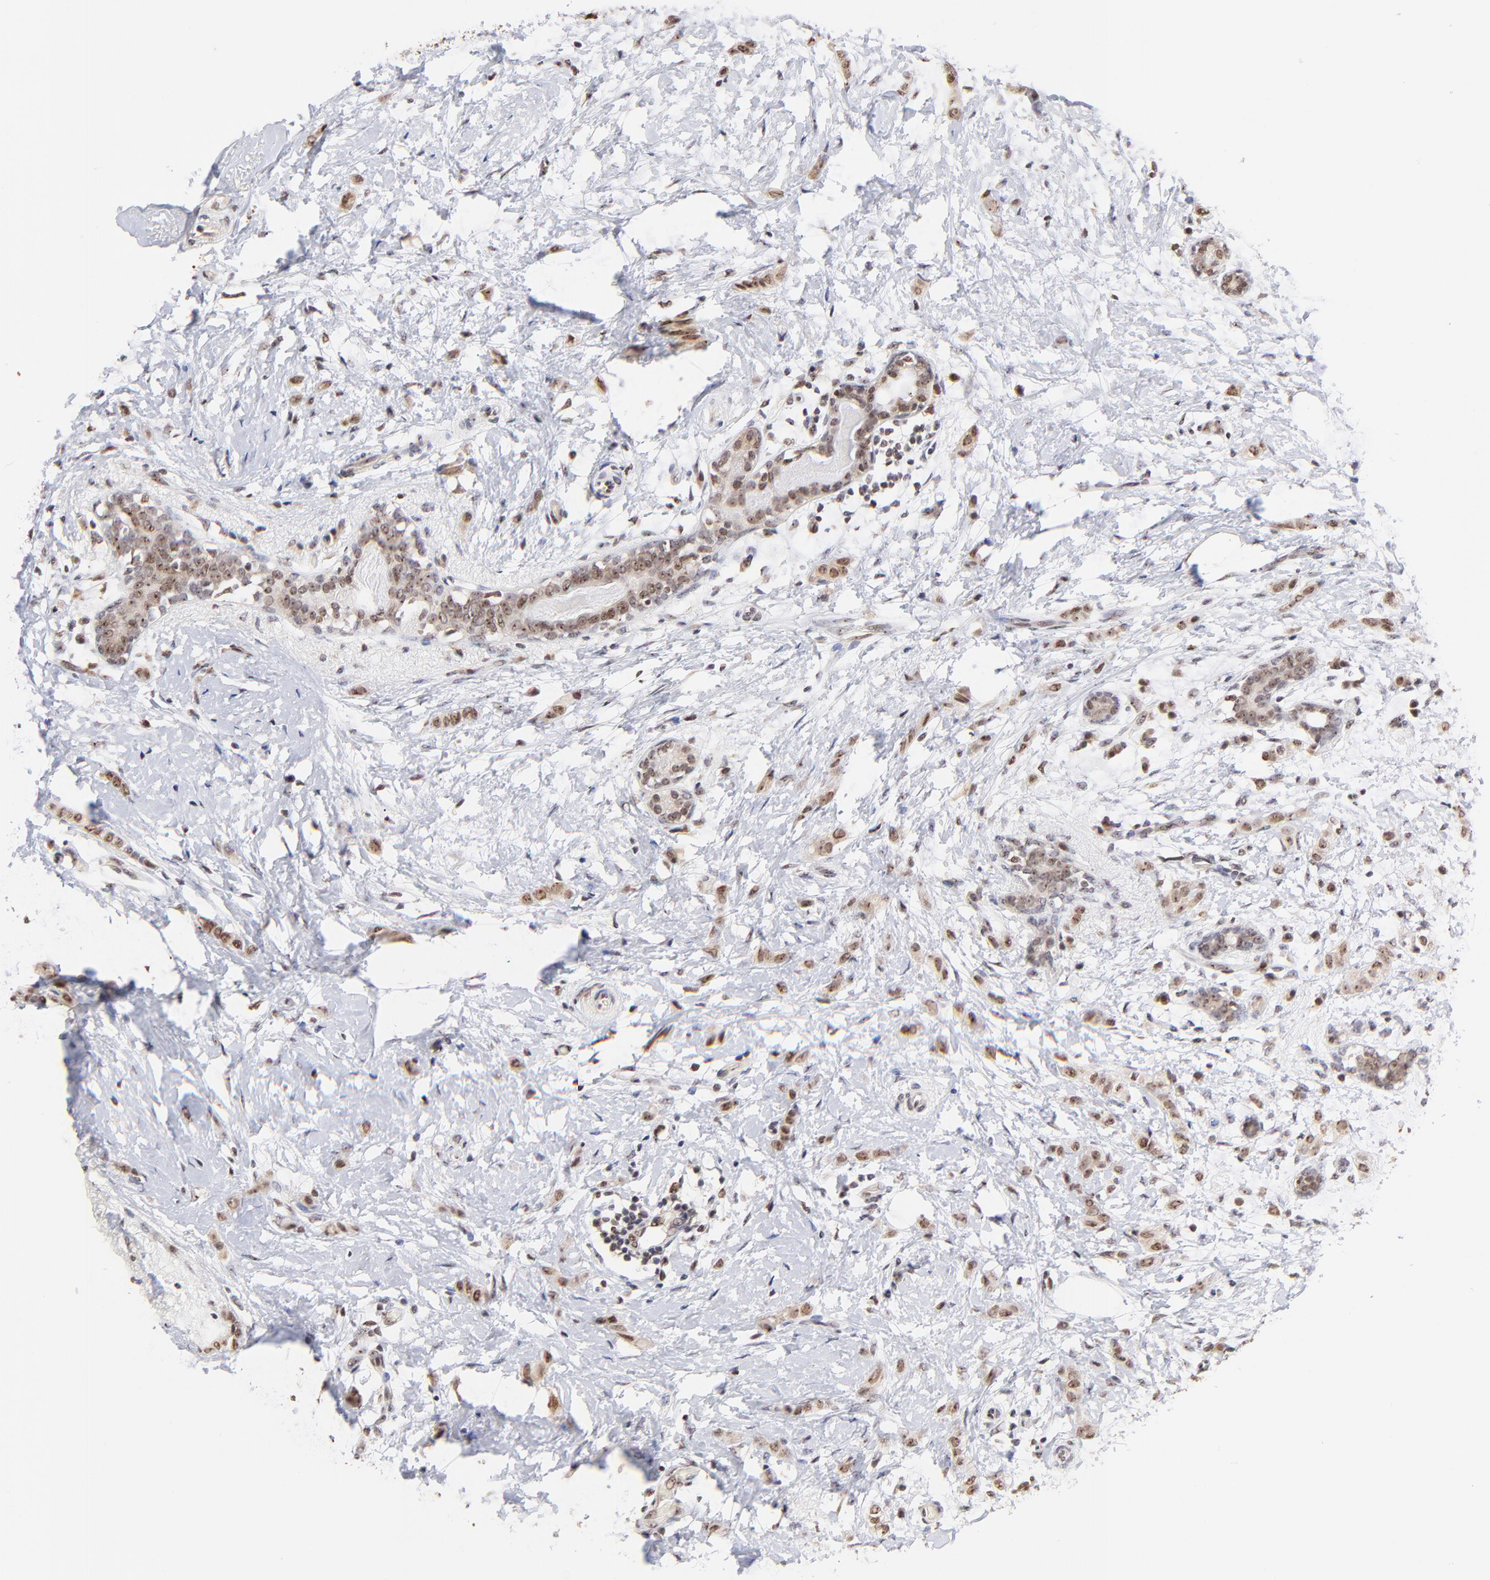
{"staining": {"intensity": "weak", "quantity": ">75%", "location": "cytoplasmic/membranous,nuclear"}, "tissue": "breast cancer", "cell_type": "Tumor cells", "image_type": "cancer", "snomed": [{"axis": "morphology", "description": "Lobular carcinoma"}, {"axis": "topography", "description": "Breast"}], "caption": "Breast cancer was stained to show a protein in brown. There is low levels of weak cytoplasmic/membranous and nuclear staining in about >75% of tumor cells. The protein is shown in brown color, while the nuclei are stained blue.", "gene": "ZNF670", "patient": {"sex": "female", "age": 55}}